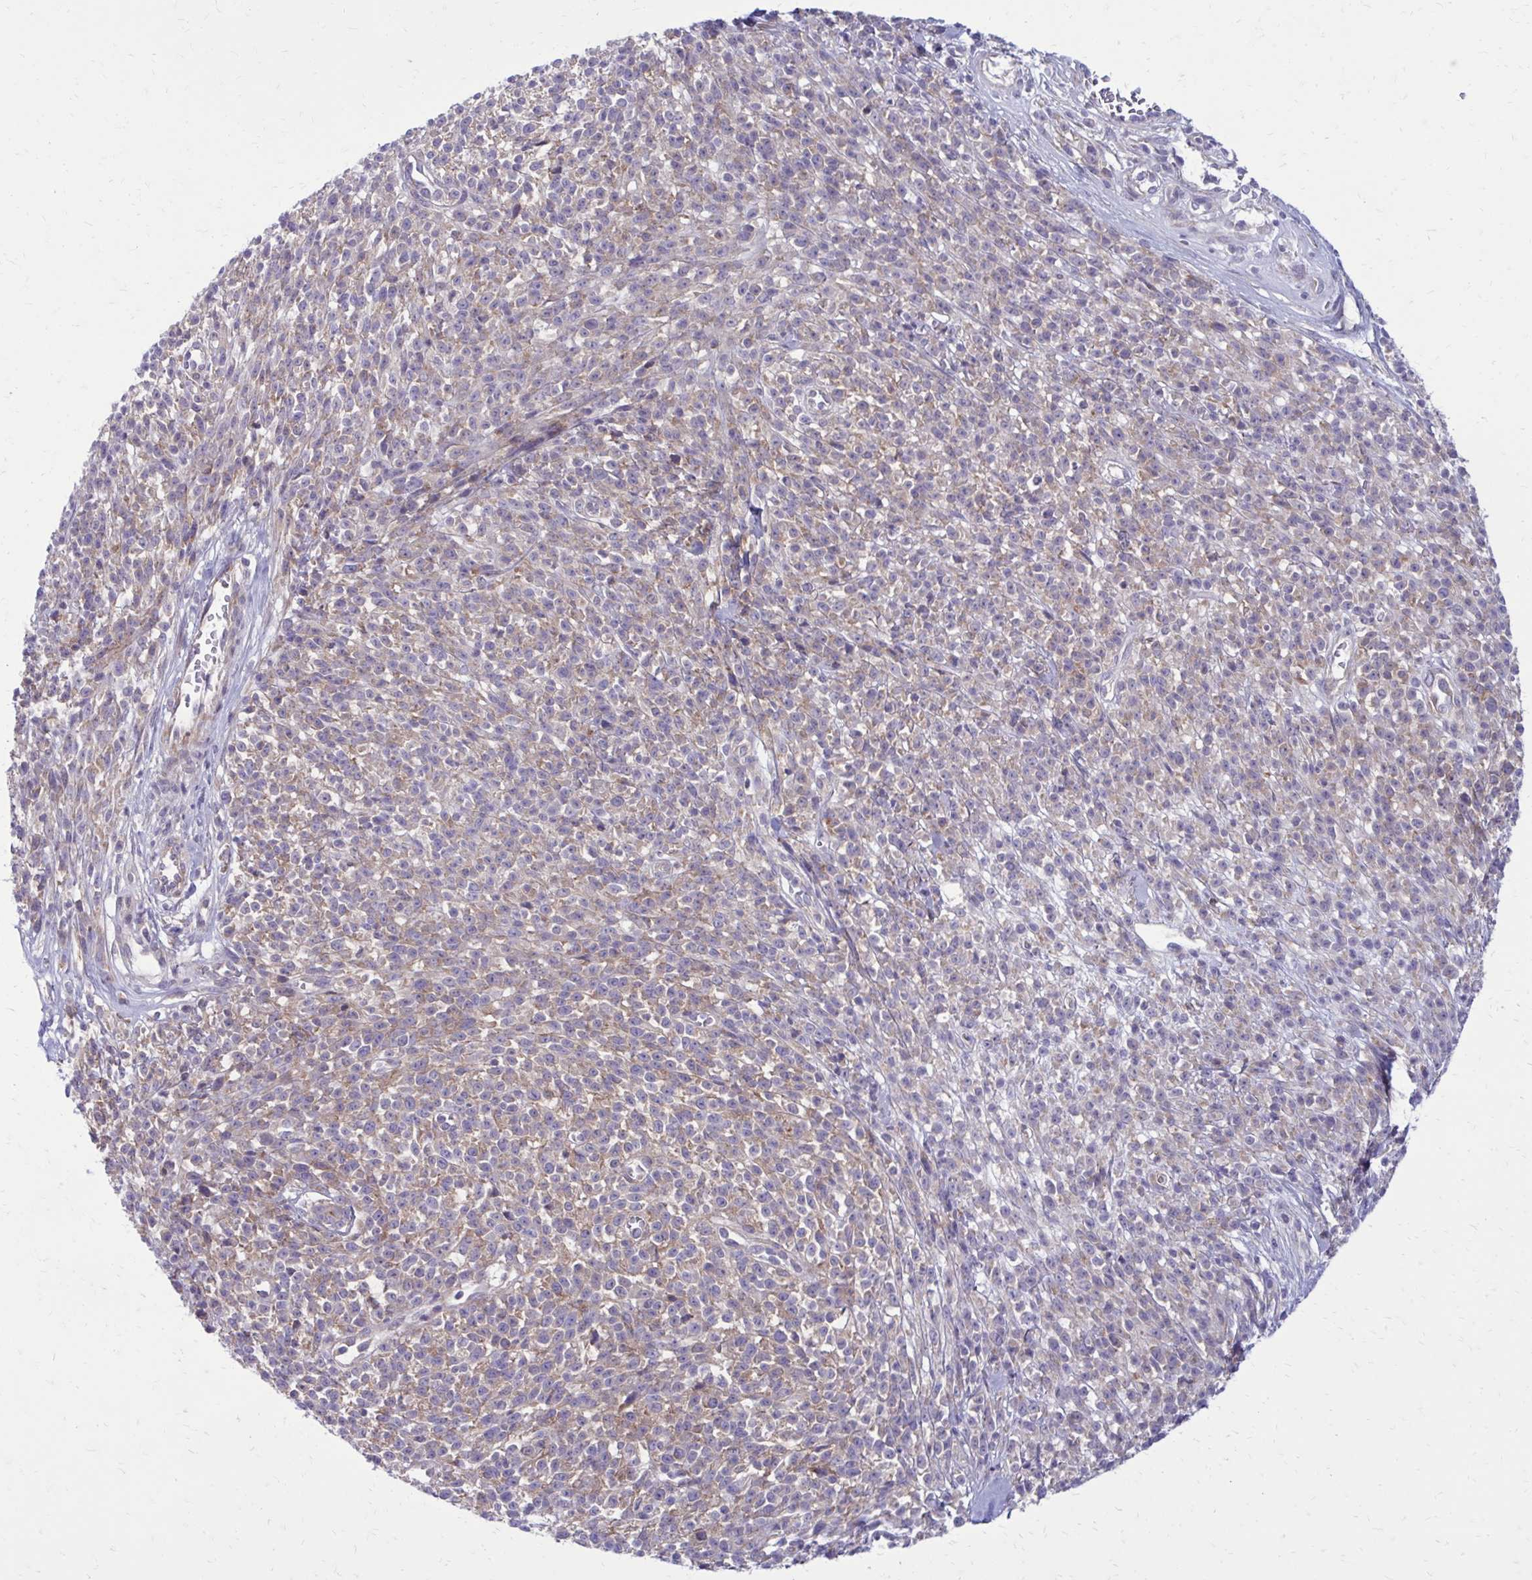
{"staining": {"intensity": "negative", "quantity": "none", "location": "none"}, "tissue": "melanoma", "cell_type": "Tumor cells", "image_type": "cancer", "snomed": [{"axis": "morphology", "description": "Malignant melanoma, NOS"}, {"axis": "topography", "description": "Skin"}, {"axis": "topography", "description": "Skin of trunk"}], "caption": "This is a photomicrograph of immunohistochemistry staining of malignant melanoma, which shows no positivity in tumor cells. The staining was performed using DAB (3,3'-diaminobenzidine) to visualize the protein expression in brown, while the nuclei were stained in blue with hematoxylin (Magnification: 20x).", "gene": "GIGYF2", "patient": {"sex": "male", "age": 74}}